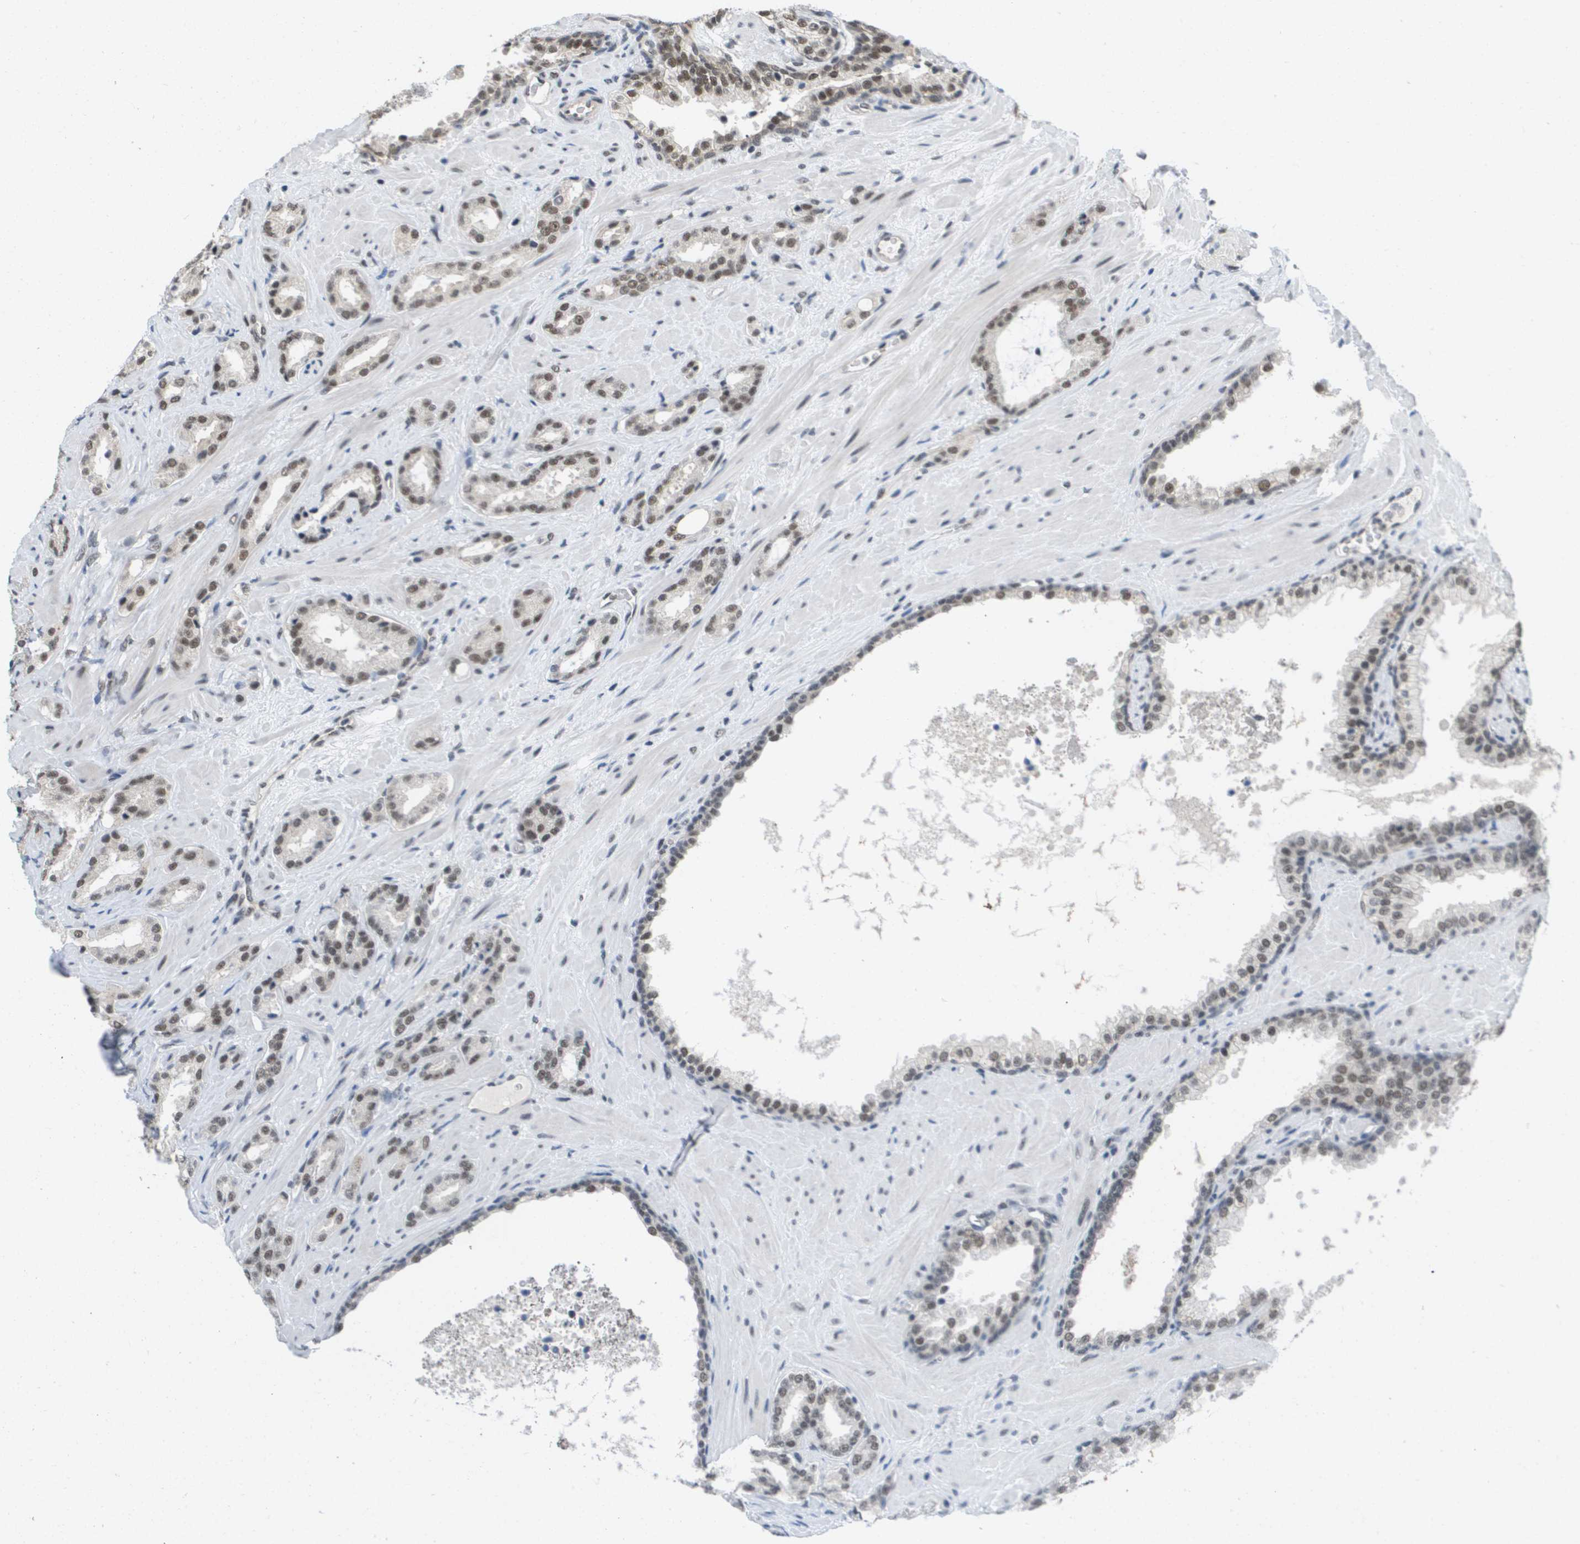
{"staining": {"intensity": "weak", "quantity": ">75%", "location": "nuclear"}, "tissue": "prostate cancer", "cell_type": "Tumor cells", "image_type": "cancer", "snomed": [{"axis": "morphology", "description": "Adenocarcinoma, High grade"}, {"axis": "topography", "description": "Prostate"}], "caption": "Protein staining by immunohistochemistry (IHC) exhibits weak nuclear expression in about >75% of tumor cells in prostate cancer (high-grade adenocarcinoma).", "gene": "ISY1", "patient": {"sex": "male", "age": 64}}